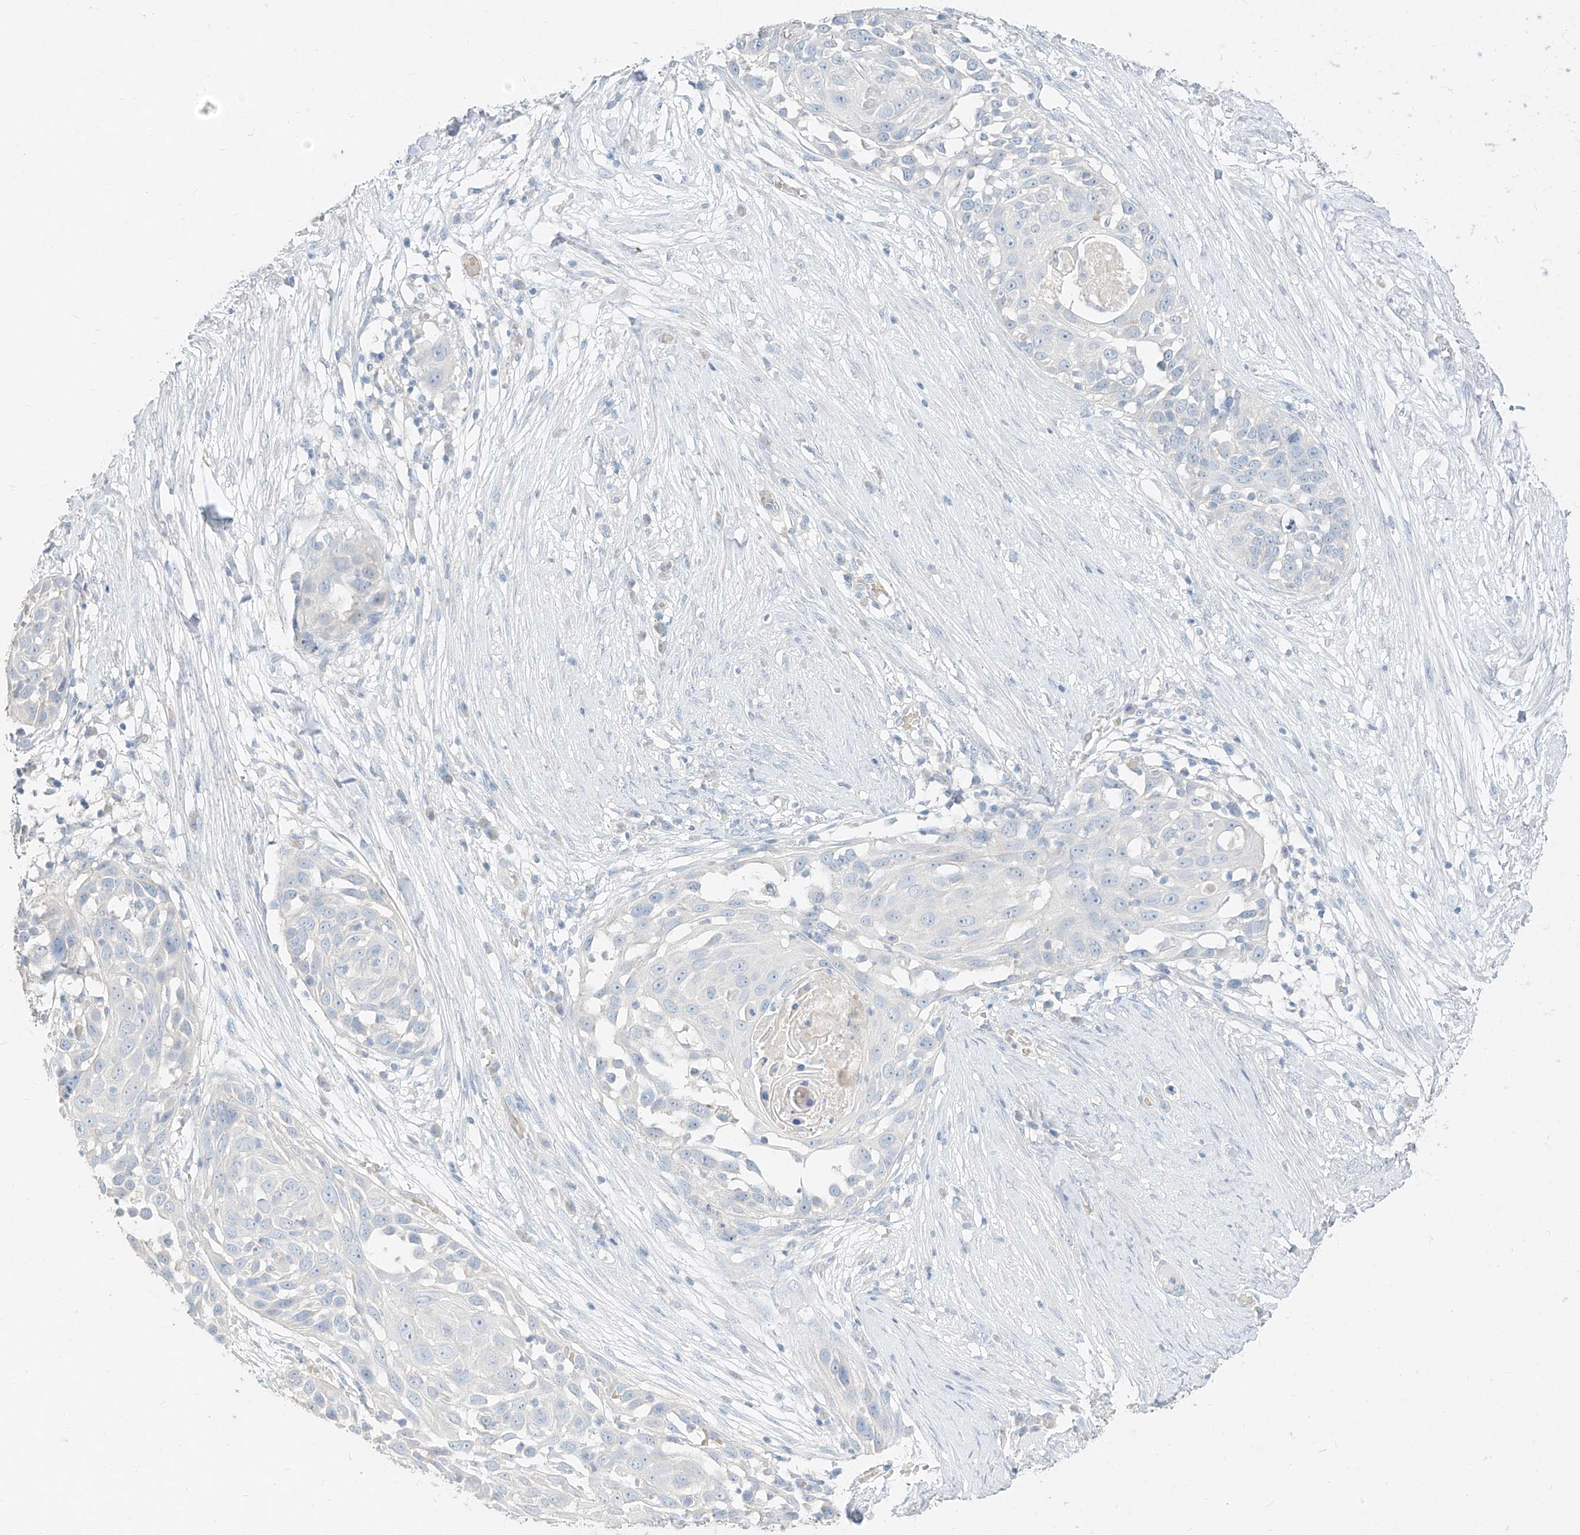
{"staining": {"intensity": "negative", "quantity": "none", "location": "none"}, "tissue": "skin cancer", "cell_type": "Tumor cells", "image_type": "cancer", "snomed": [{"axis": "morphology", "description": "Squamous cell carcinoma, NOS"}, {"axis": "topography", "description": "Skin"}], "caption": "Tumor cells show no significant staining in squamous cell carcinoma (skin).", "gene": "ZZEF1", "patient": {"sex": "female", "age": 44}}